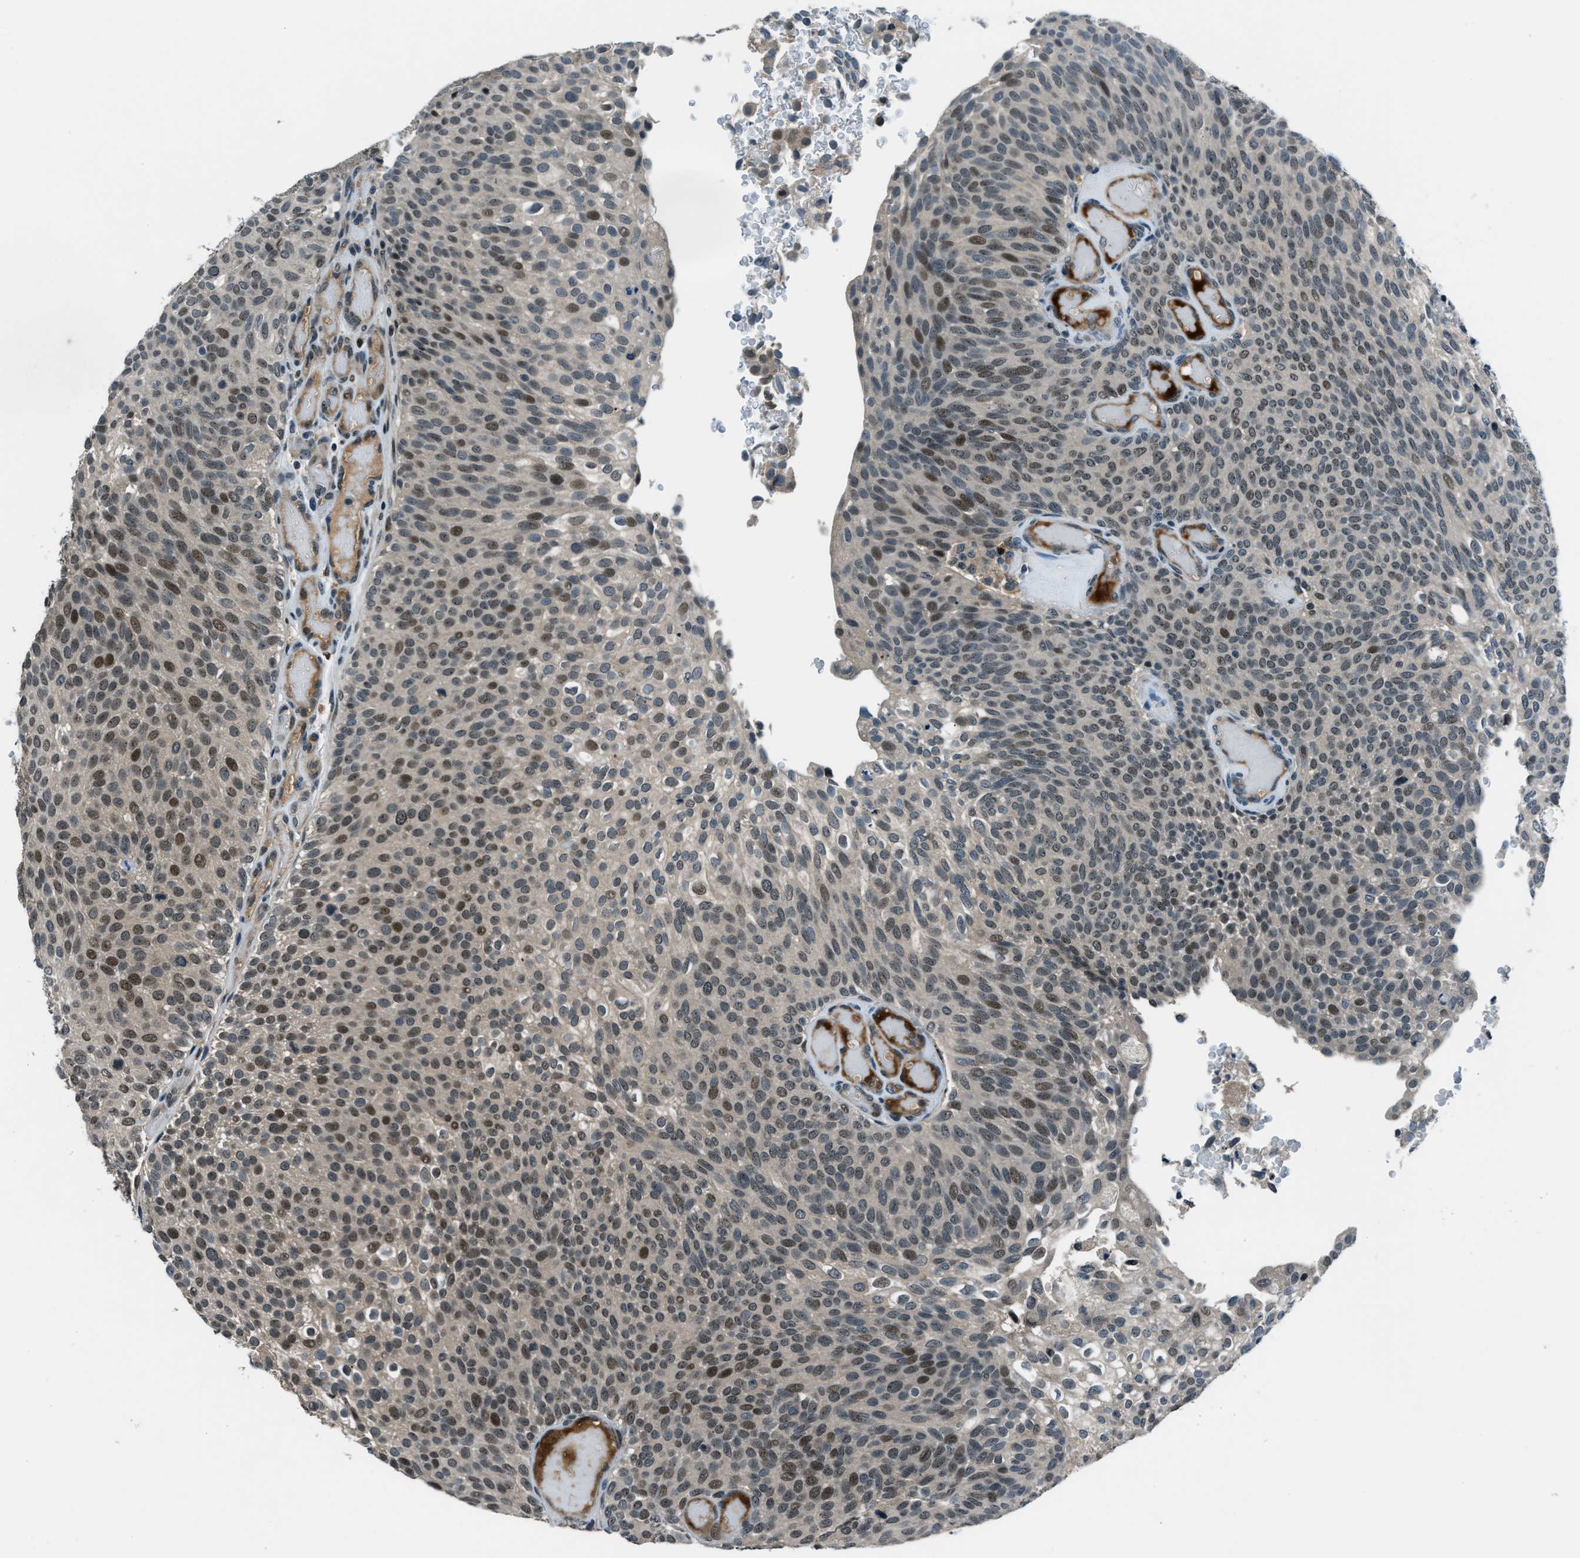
{"staining": {"intensity": "moderate", "quantity": "25%-75%", "location": "nuclear"}, "tissue": "urothelial cancer", "cell_type": "Tumor cells", "image_type": "cancer", "snomed": [{"axis": "morphology", "description": "Urothelial carcinoma, Low grade"}, {"axis": "topography", "description": "Urinary bladder"}], "caption": "Immunohistochemistry micrograph of urothelial cancer stained for a protein (brown), which exhibits medium levels of moderate nuclear staining in about 25%-75% of tumor cells.", "gene": "ACTL9", "patient": {"sex": "male", "age": 78}}